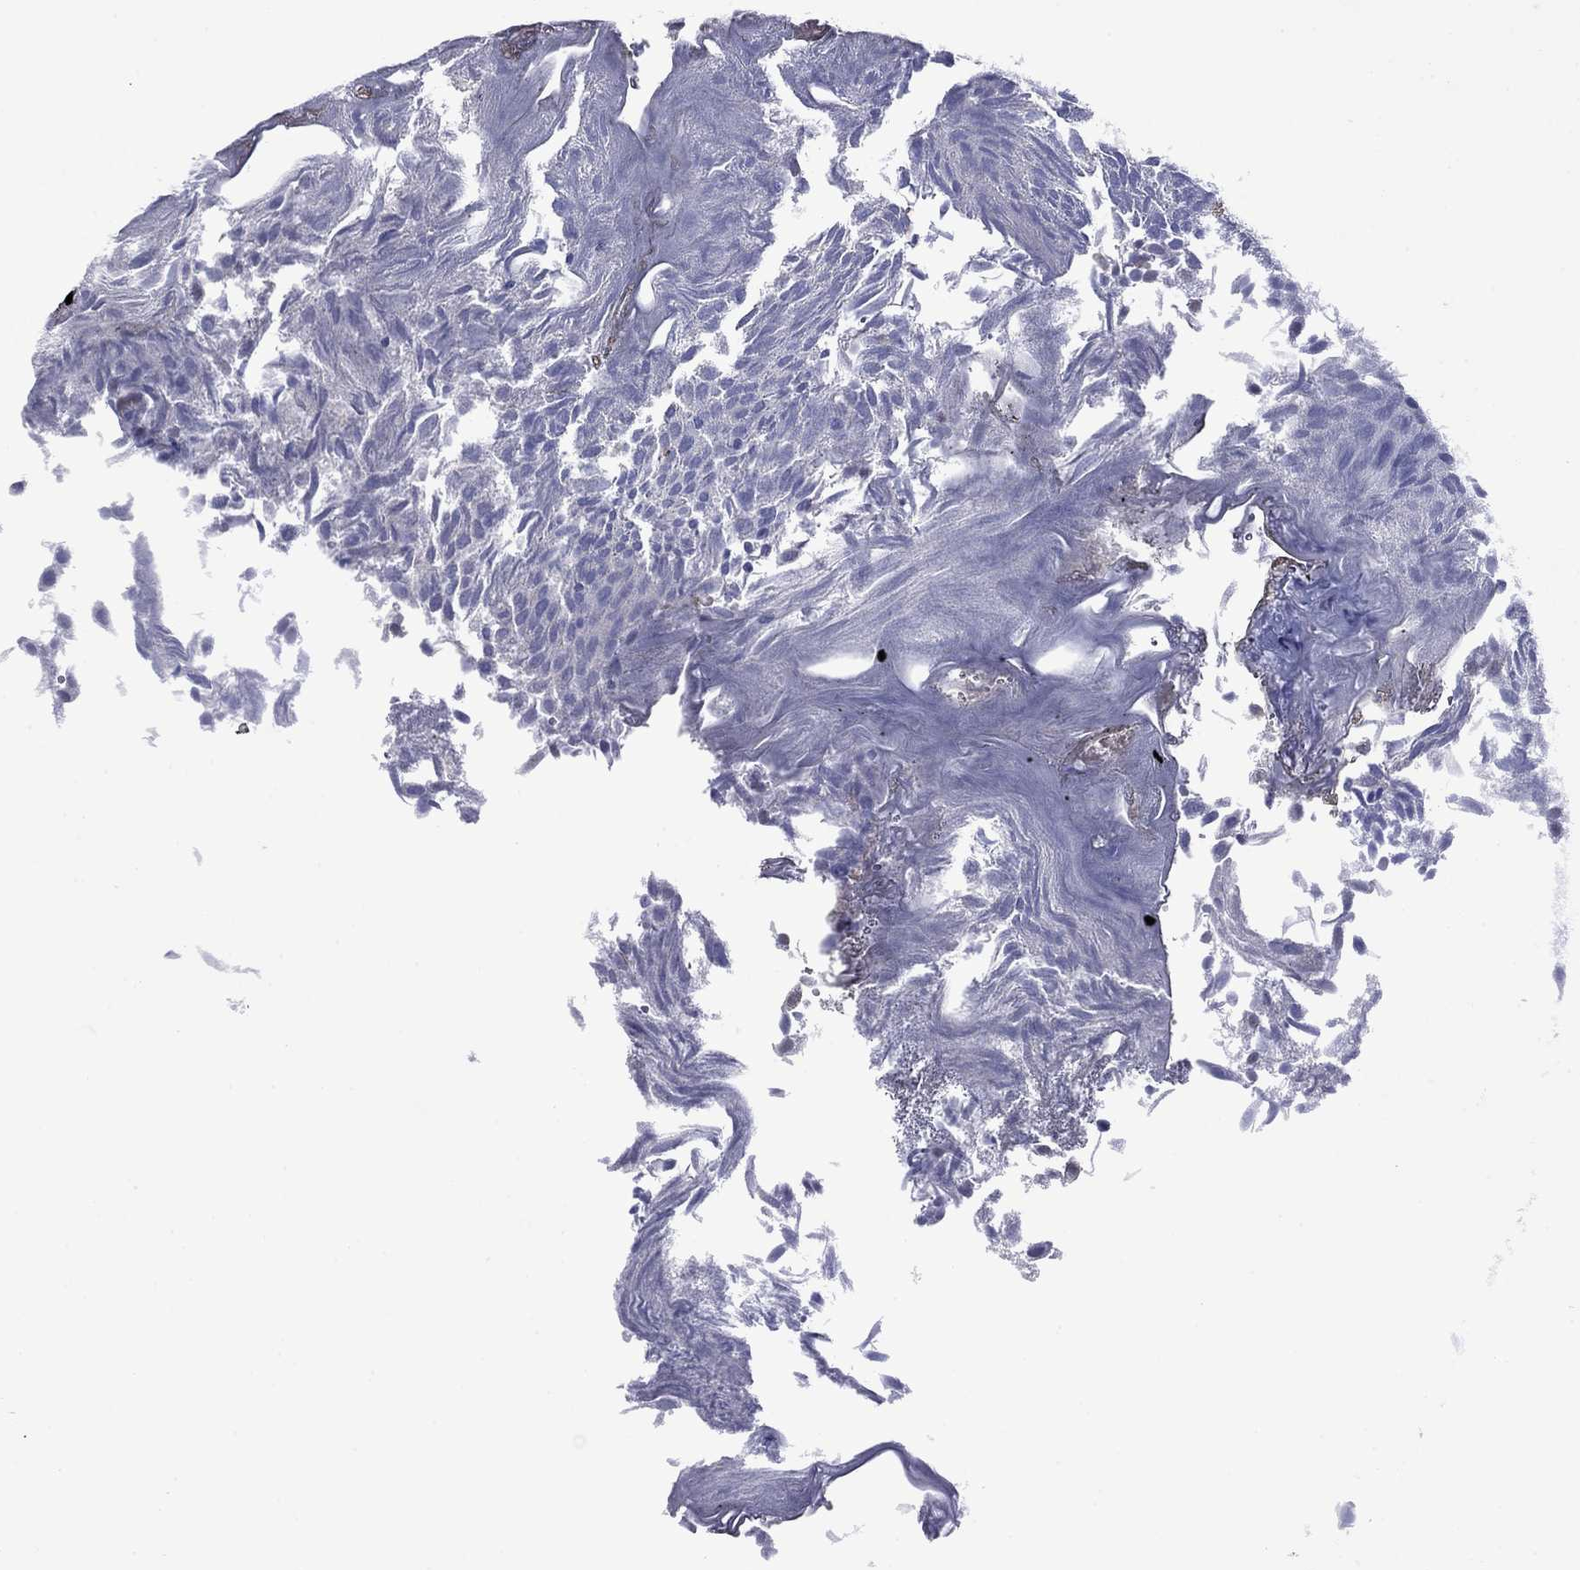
{"staining": {"intensity": "negative", "quantity": "none", "location": "none"}, "tissue": "urothelial cancer", "cell_type": "Tumor cells", "image_type": "cancer", "snomed": [{"axis": "morphology", "description": "Urothelial carcinoma, Low grade"}, {"axis": "topography", "description": "Urinary bladder"}], "caption": "Immunohistochemistry (IHC) image of neoplastic tissue: human urothelial carcinoma (low-grade) stained with DAB (3,3'-diaminobenzidine) demonstrates no significant protein staining in tumor cells.", "gene": "APOA2", "patient": {"sex": "male", "age": 52}}